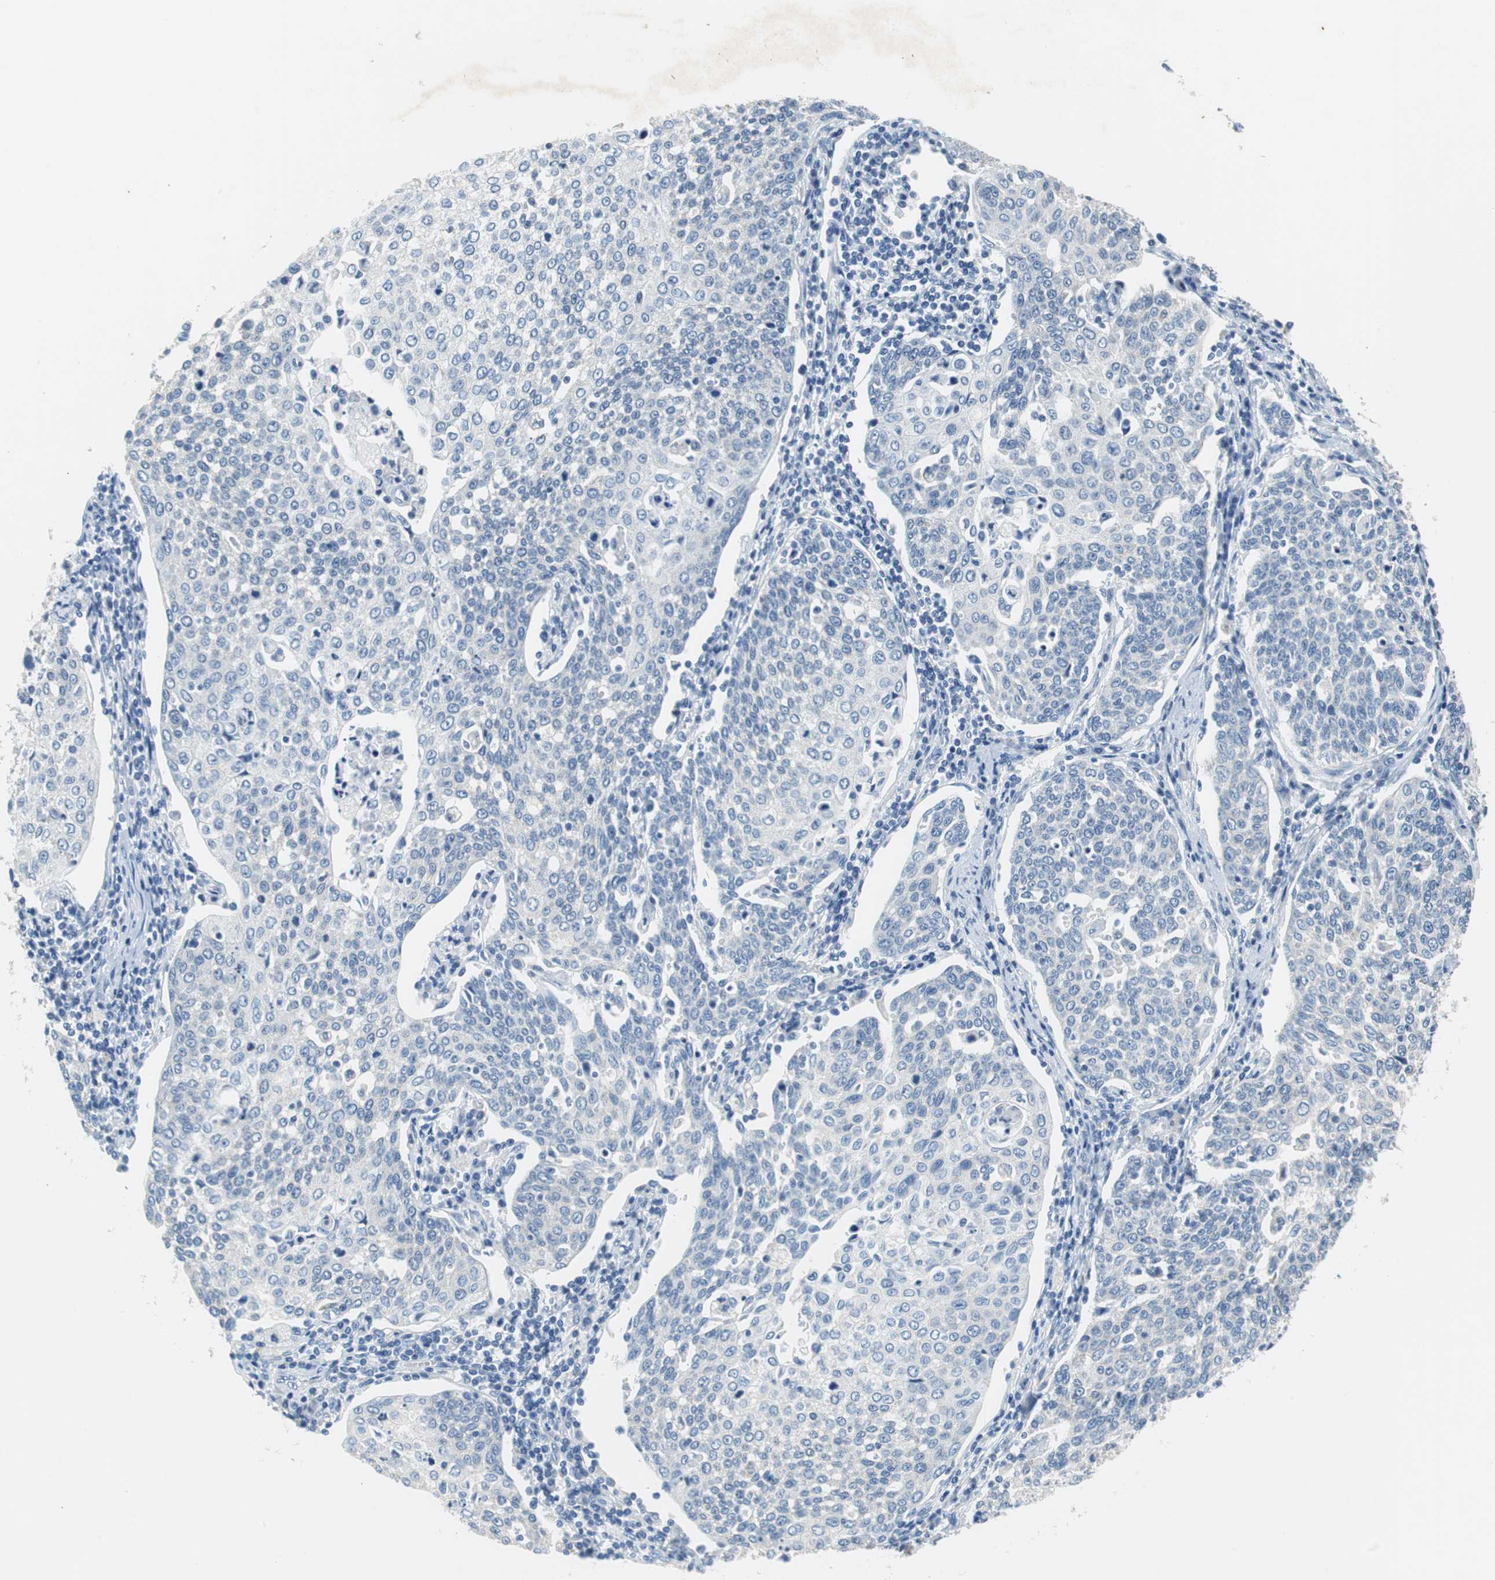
{"staining": {"intensity": "negative", "quantity": "none", "location": "none"}, "tissue": "cervical cancer", "cell_type": "Tumor cells", "image_type": "cancer", "snomed": [{"axis": "morphology", "description": "Squamous cell carcinoma, NOS"}, {"axis": "topography", "description": "Cervix"}], "caption": "There is no significant positivity in tumor cells of squamous cell carcinoma (cervical). Brightfield microscopy of immunohistochemistry stained with DAB (brown) and hematoxylin (blue), captured at high magnification.", "gene": "TEX264", "patient": {"sex": "female", "age": 34}}